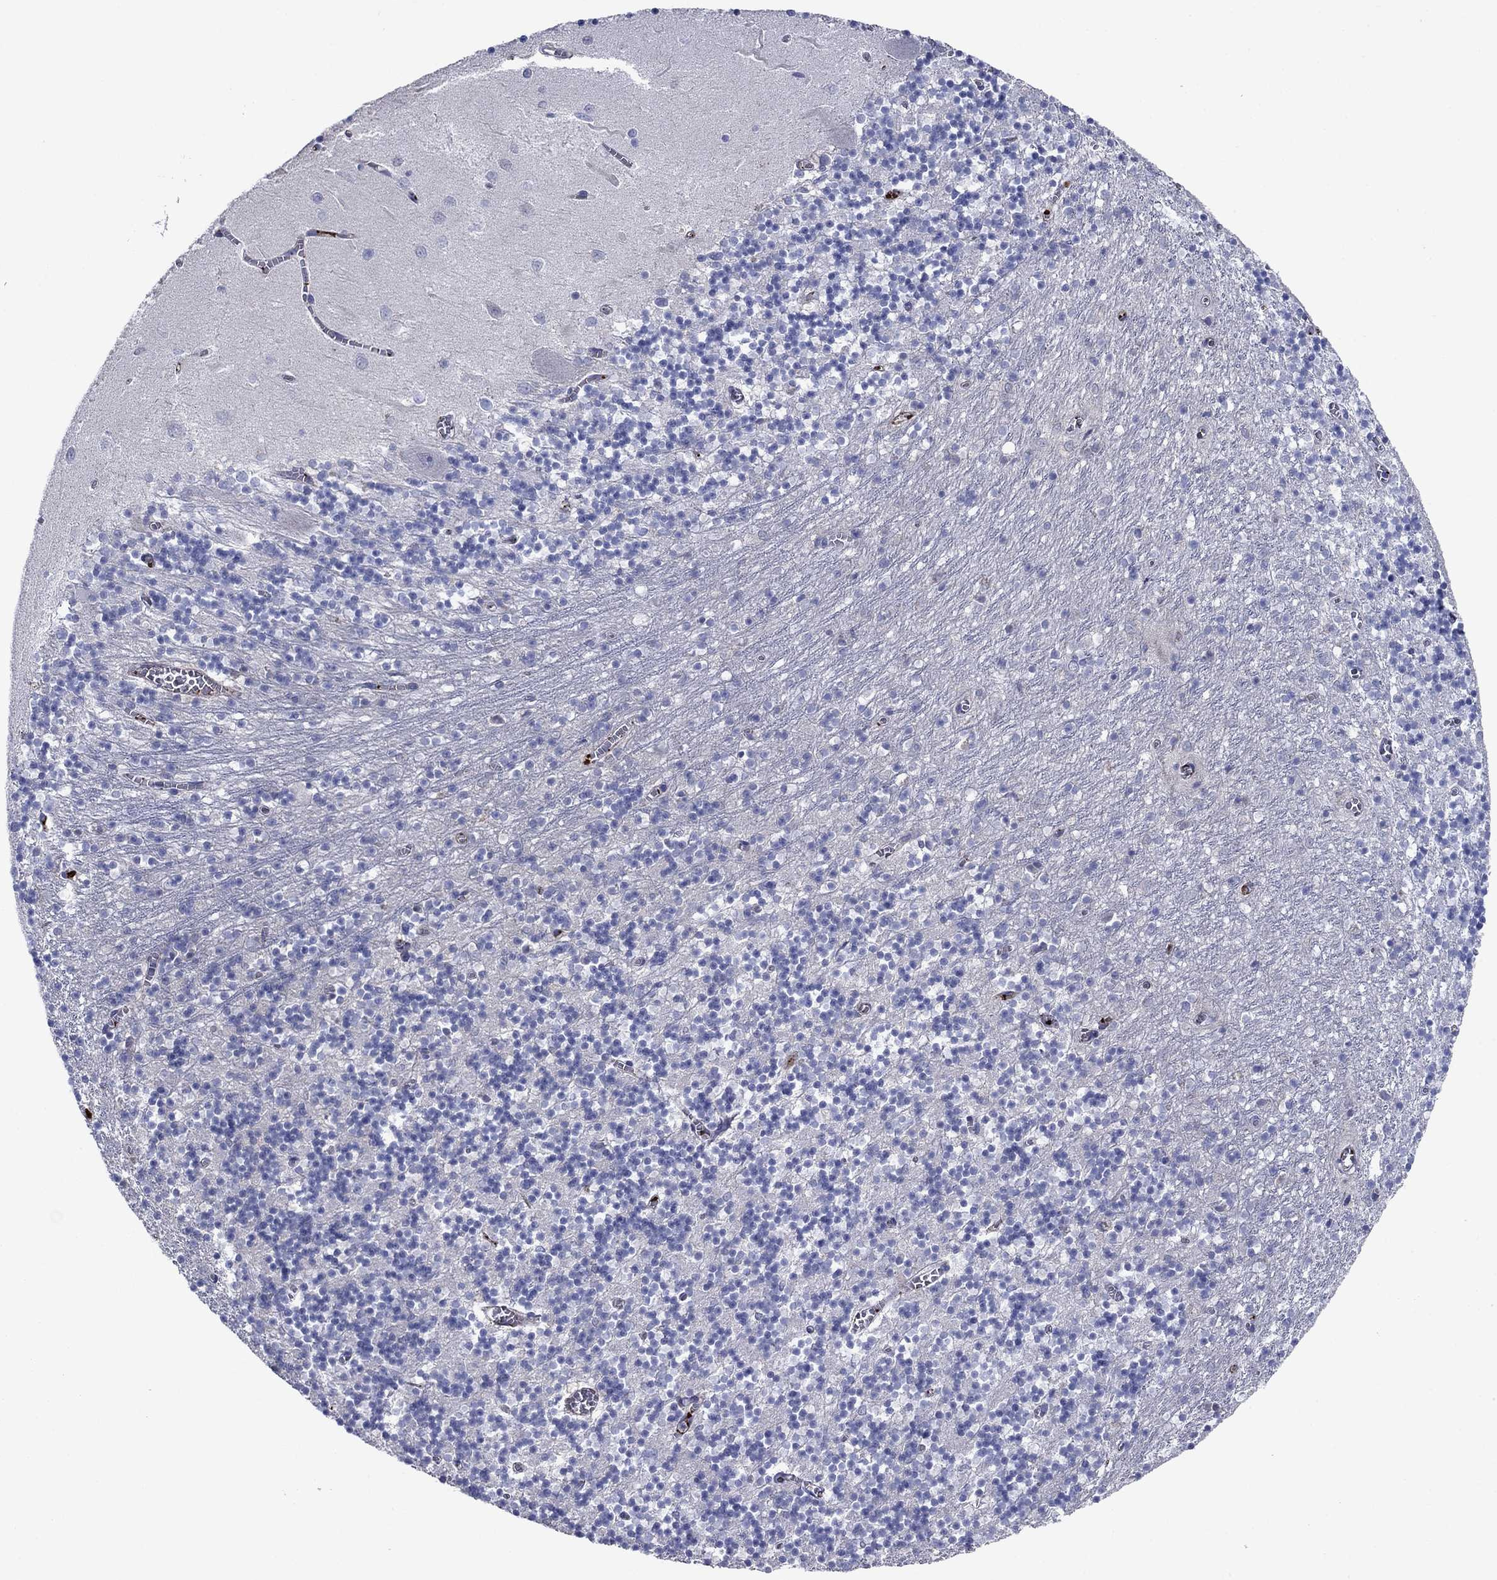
{"staining": {"intensity": "negative", "quantity": "none", "location": "none"}, "tissue": "cerebellum", "cell_type": "Cells in granular layer", "image_type": "normal", "snomed": [{"axis": "morphology", "description": "Normal tissue, NOS"}, {"axis": "topography", "description": "Cerebellum"}], "caption": "An immunohistochemistry (IHC) histopathology image of unremarkable cerebellum is shown. There is no staining in cells in granular layer of cerebellum. (Brightfield microscopy of DAB (3,3'-diaminobenzidine) IHC at high magnification).", "gene": "HPX", "patient": {"sex": "female", "age": 64}}